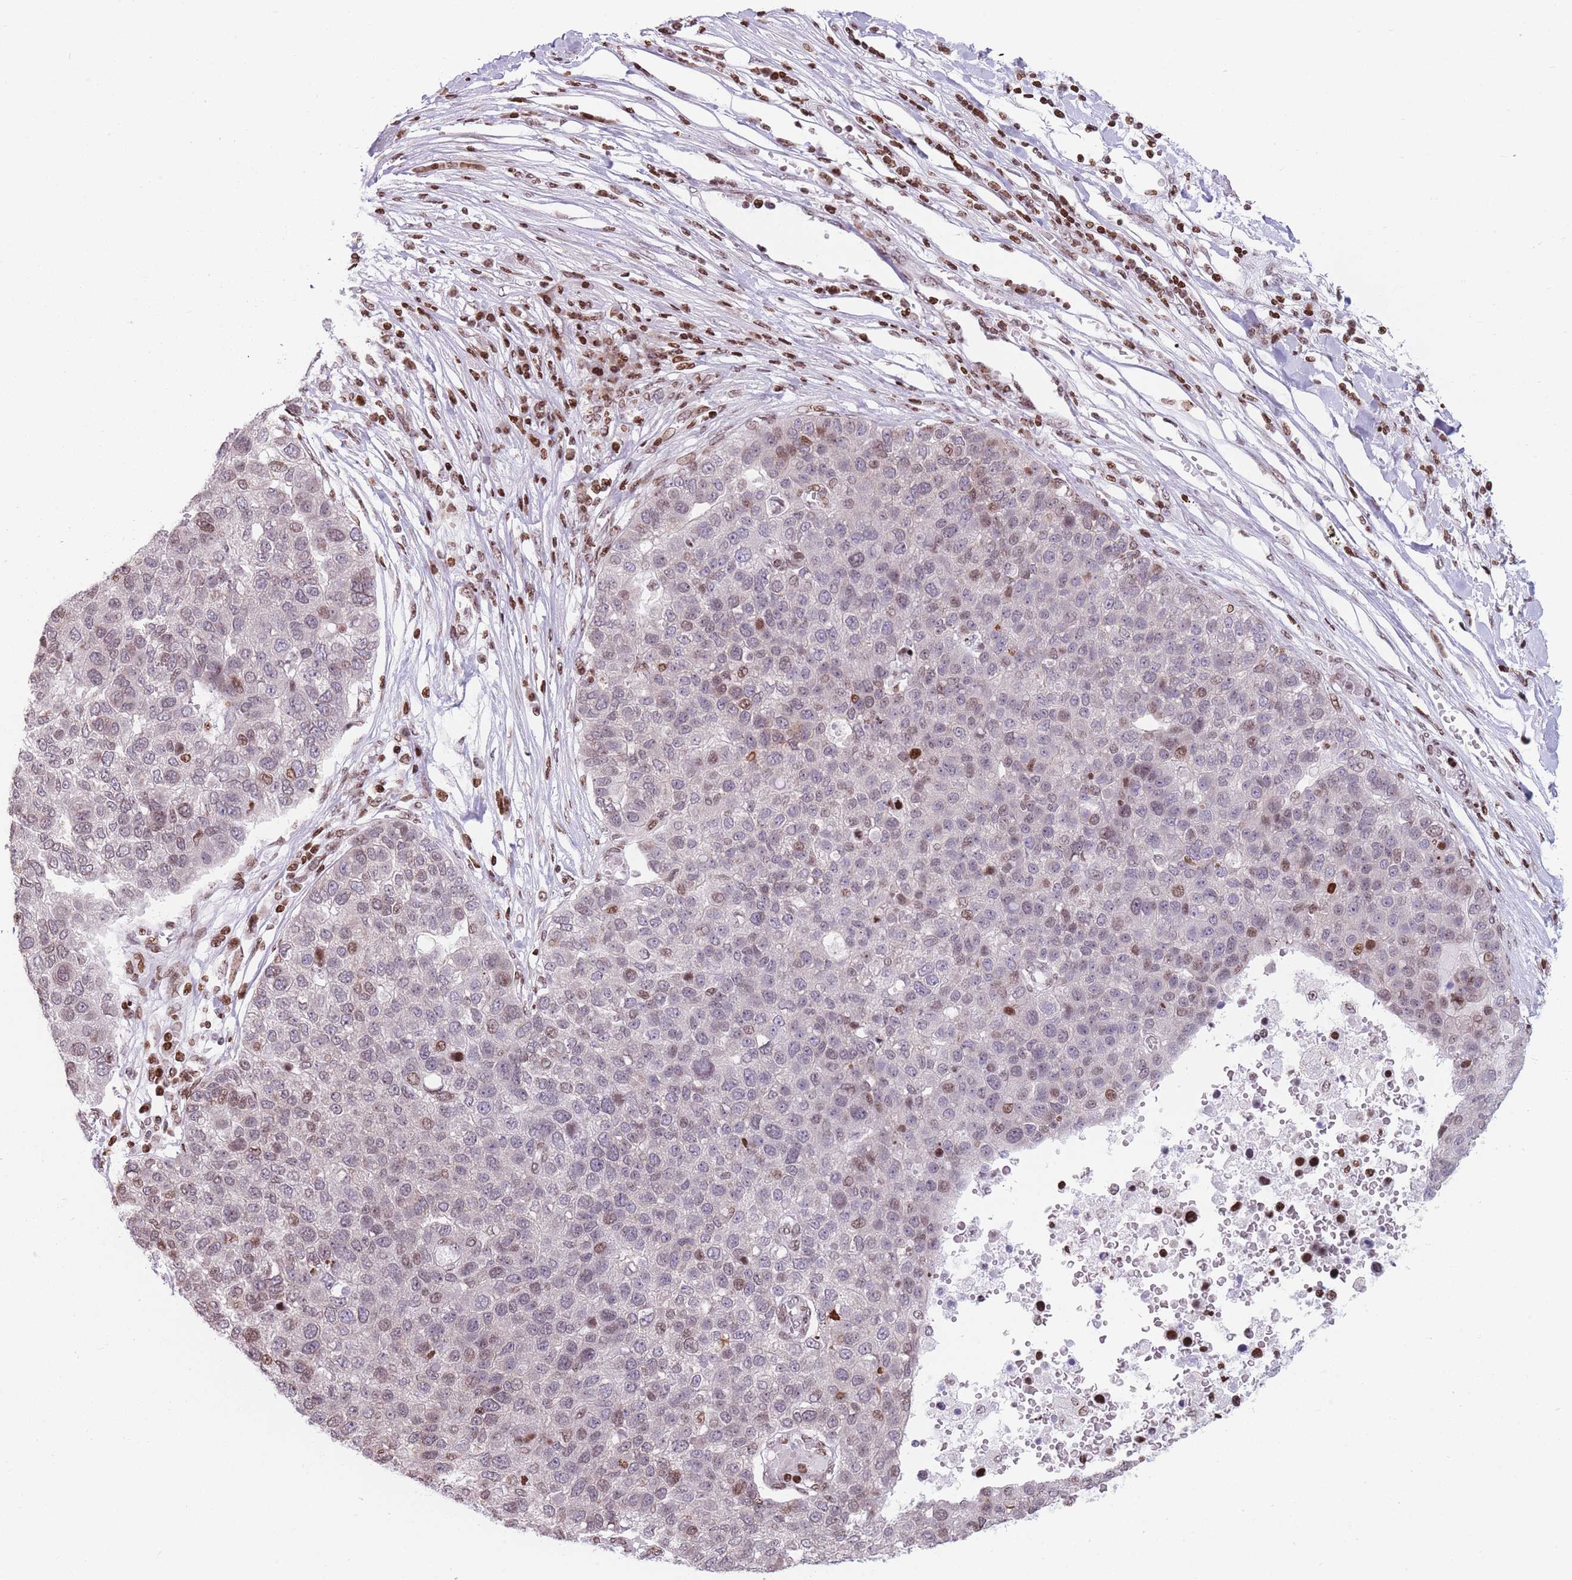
{"staining": {"intensity": "weak", "quantity": ">75%", "location": "nuclear"}, "tissue": "pancreatic cancer", "cell_type": "Tumor cells", "image_type": "cancer", "snomed": [{"axis": "morphology", "description": "Adenocarcinoma, NOS"}, {"axis": "topography", "description": "Pancreas"}], "caption": "Adenocarcinoma (pancreatic) stained with a brown dye demonstrates weak nuclear positive staining in about >75% of tumor cells.", "gene": "AK9", "patient": {"sex": "female", "age": 61}}